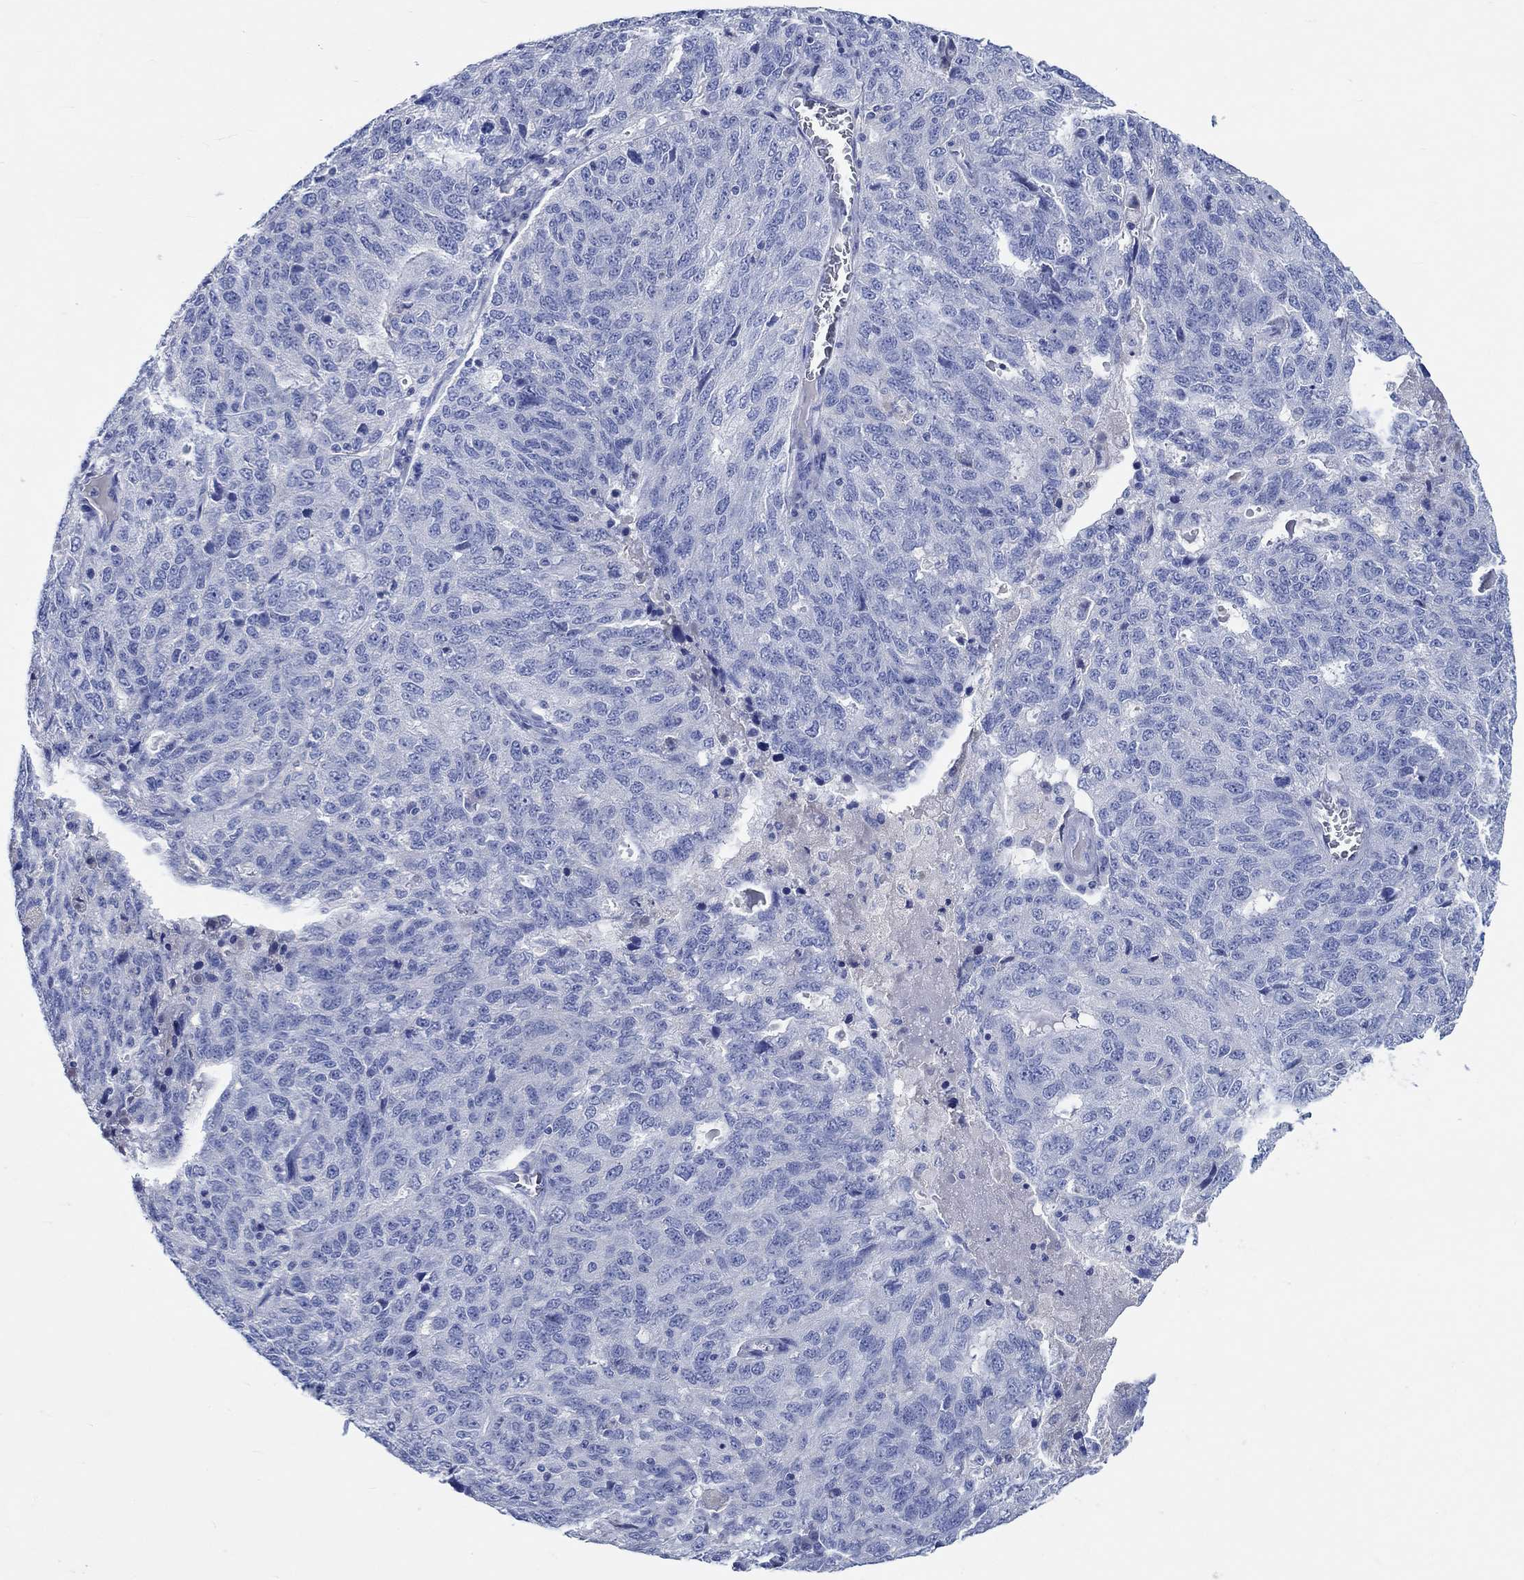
{"staining": {"intensity": "negative", "quantity": "none", "location": "none"}, "tissue": "ovarian cancer", "cell_type": "Tumor cells", "image_type": "cancer", "snomed": [{"axis": "morphology", "description": "Cystadenocarcinoma, serous, NOS"}, {"axis": "topography", "description": "Ovary"}], "caption": "A high-resolution histopathology image shows immunohistochemistry staining of serous cystadenocarcinoma (ovarian), which displays no significant positivity in tumor cells.", "gene": "SHISA4", "patient": {"sex": "female", "age": 71}}